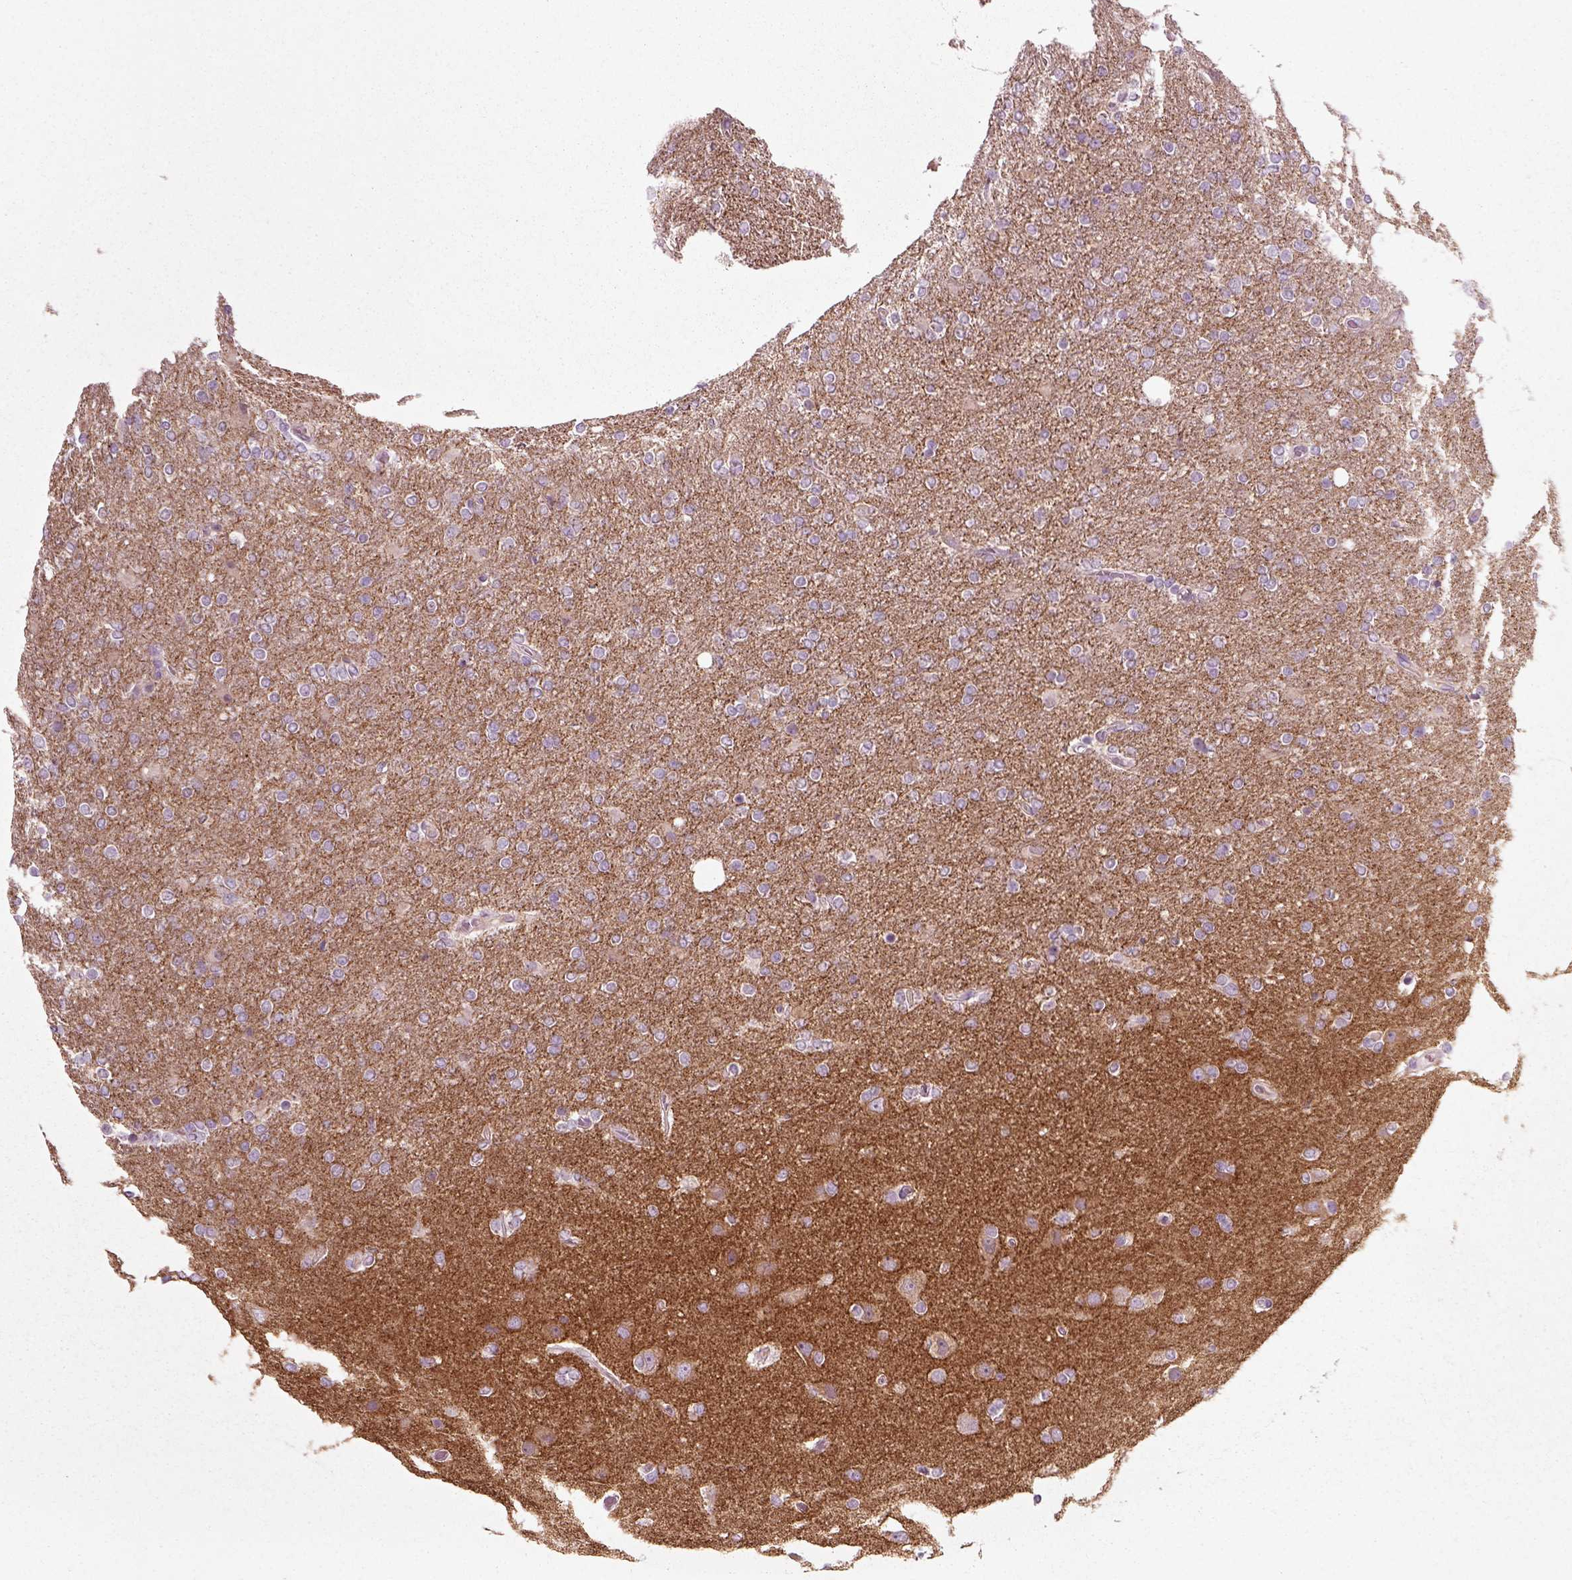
{"staining": {"intensity": "negative", "quantity": "none", "location": "none"}, "tissue": "glioma", "cell_type": "Tumor cells", "image_type": "cancer", "snomed": [{"axis": "morphology", "description": "Glioma, malignant, High grade"}, {"axis": "topography", "description": "Cerebral cortex"}], "caption": "This photomicrograph is of malignant high-grade glioma stained with IHC to label a protein in brown with the nuclei are counter-stained blue. There is no staining in tumor cells.", "gene": "RND2", "patient": {"sex": "male", "age": 70}}